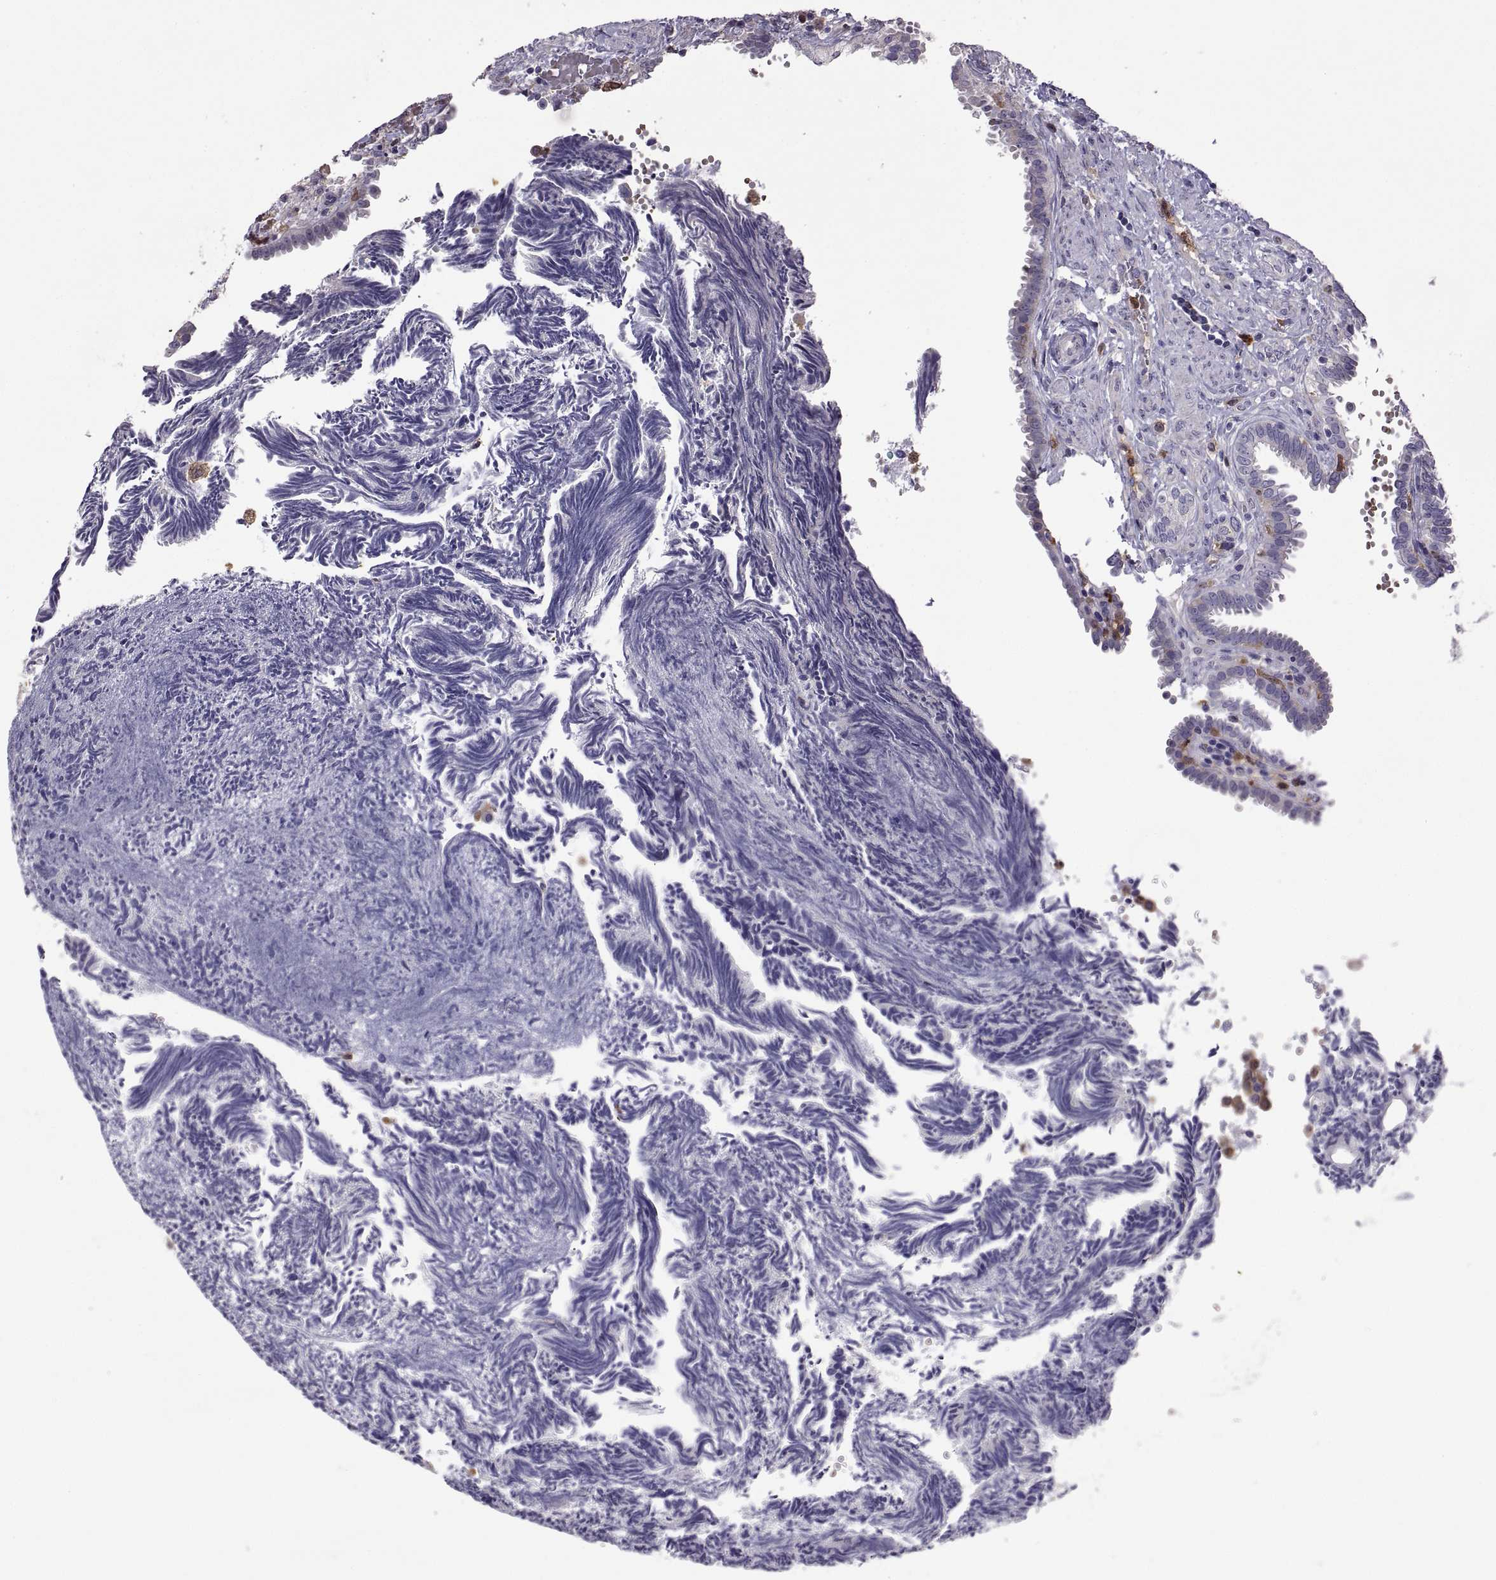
{"staining": {"intensity": "negative", "quantity": "none", "location": "none"}, "tissue": "fallopian tube", "cell_type": "Glandular cells", "image_type": "normal", "snomed": [{"axis": "morphology", "description": "Normal tissue, NOS"}, {"axis": "topography", "description": "Fallopian tube"}], "caption": "The histopathology image displays no staining of glandular cells in unremarkable fallopian tube. (DAB (3,3'-diaminobenzidine) IHC visualized using brightfield microscopy, high magnification).", "gene": "DOK3", "patient": {"sex": "female", "age": 39}}